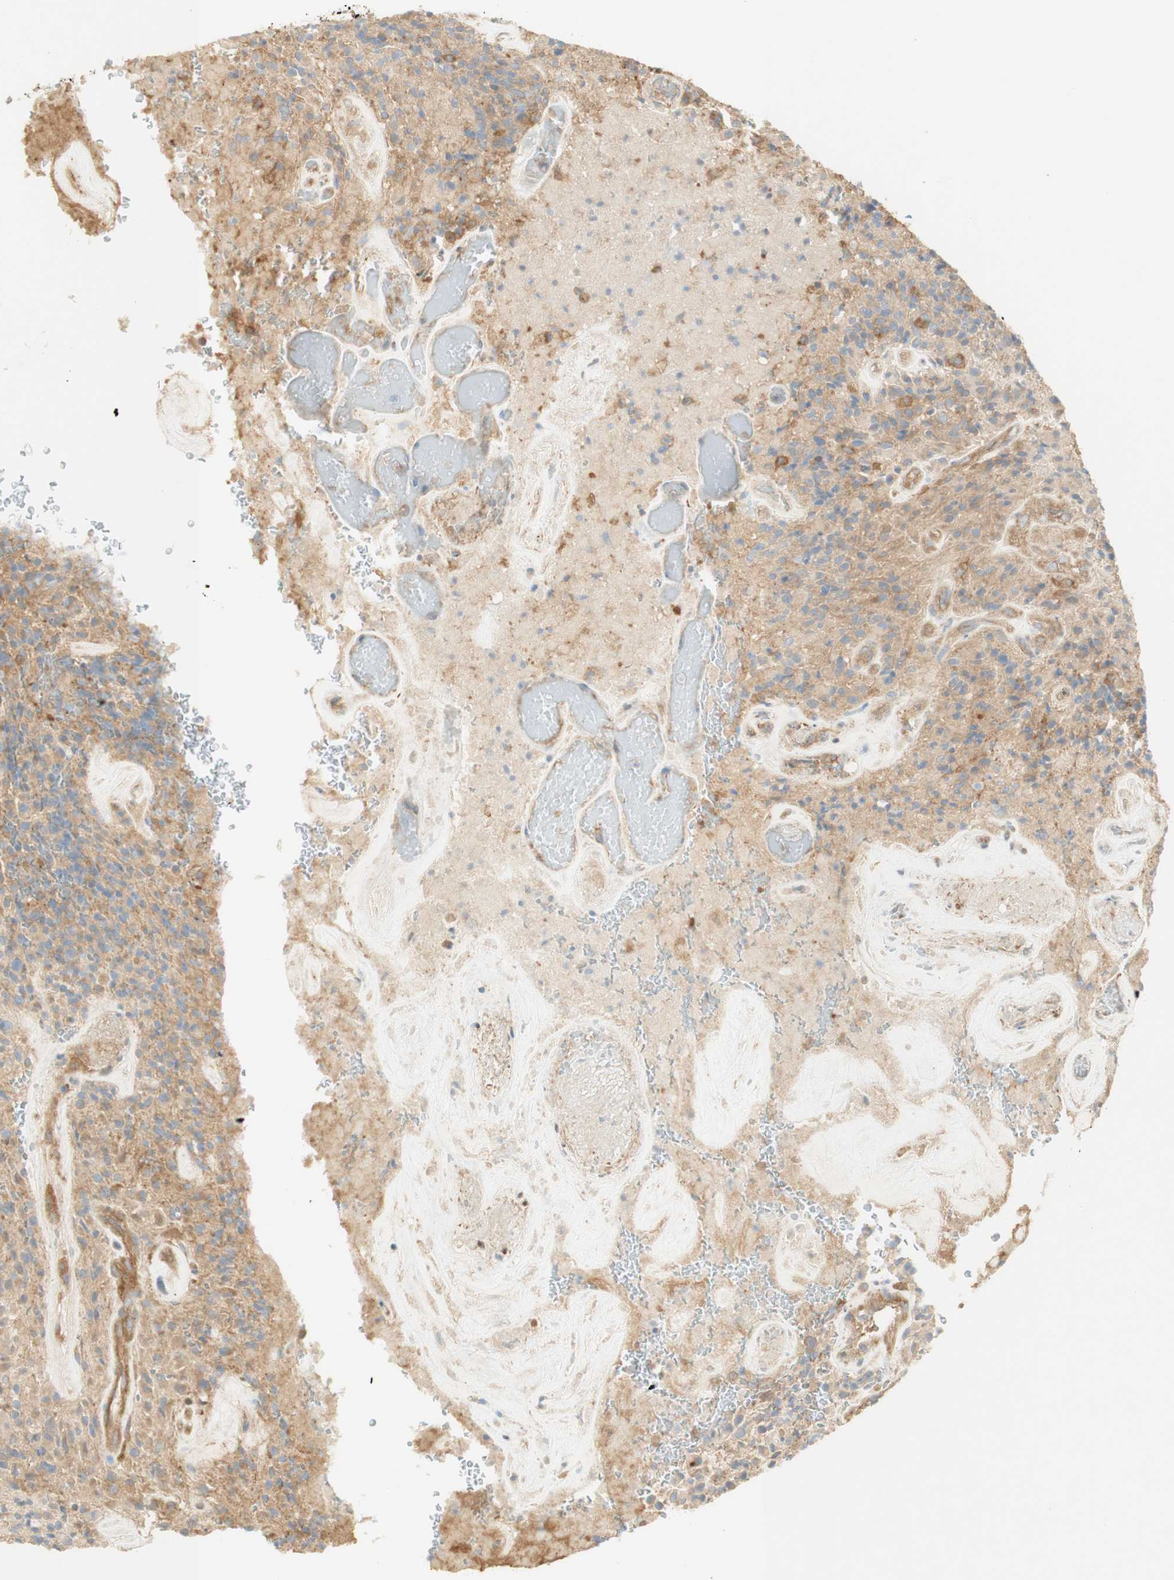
{"staining": {"intensity": "moderate", "quantity": "<25%", "location": "cytoplasmic/membranous"}, "tissue": "glioma", "cell_type": "Tumor cells", "image_type": "cancer", "snomed": [{"axis": "morphology", "description": "Glioma, malignant, High grade"}, {"axis": "topography", "description": "Brain"}], "caption": "Malignant glioma (high-grade) stained with a brown dye demonstrates moderate cytoplasmic/membranous positive positivity in about <25% of tumor cells.", "gene": "IKBKG", "patient": {"sex": "male", "age": 71}}